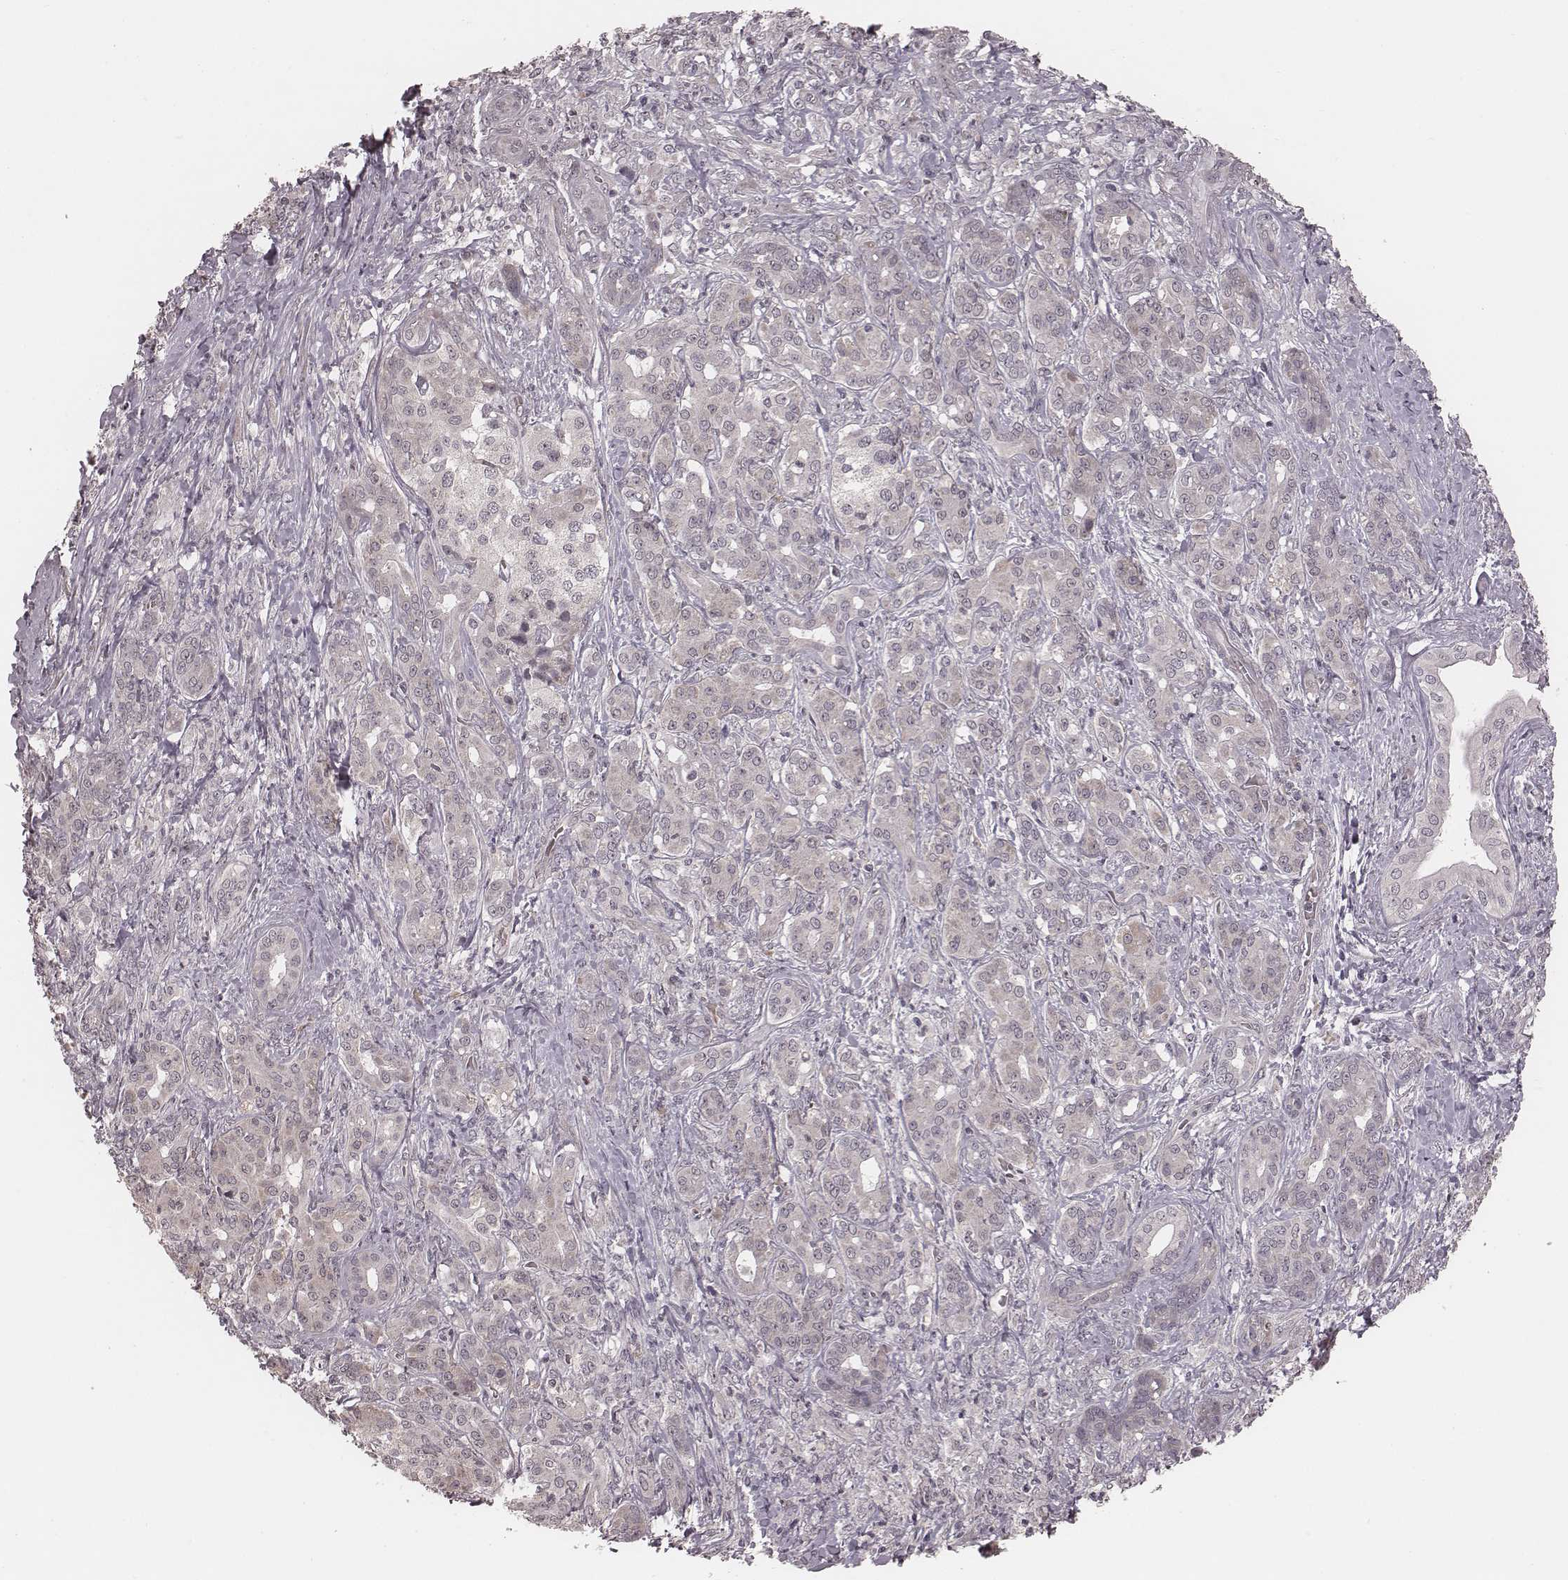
{"staining": {"intensity": "negative", "quantity": "none", "location": "none"}, "tissue": "pancreatic cancer", "cell_type": "Tumor cells", "image_type": "cancer", "snomed": [{"axis": "morphology", "description": "Normal tissue, NOS"}, {"axis": "morphology", "description": "Inflammation, NOS"}, {"axis": "morphology", "description": "Adenocarcinoma, NOS"}, {"axis": "topography", "description": "Pancreas"}], "caption": "This image is of pancreatic cancer (adenocarcinoma) stained with immunohistochemistry (IHC) to label a protein in brown with the nuclei are counter-stained blue. There is no staining in tumor cells.", "gene": "IL5", "patient": {"sex": "male", "age": 57}}